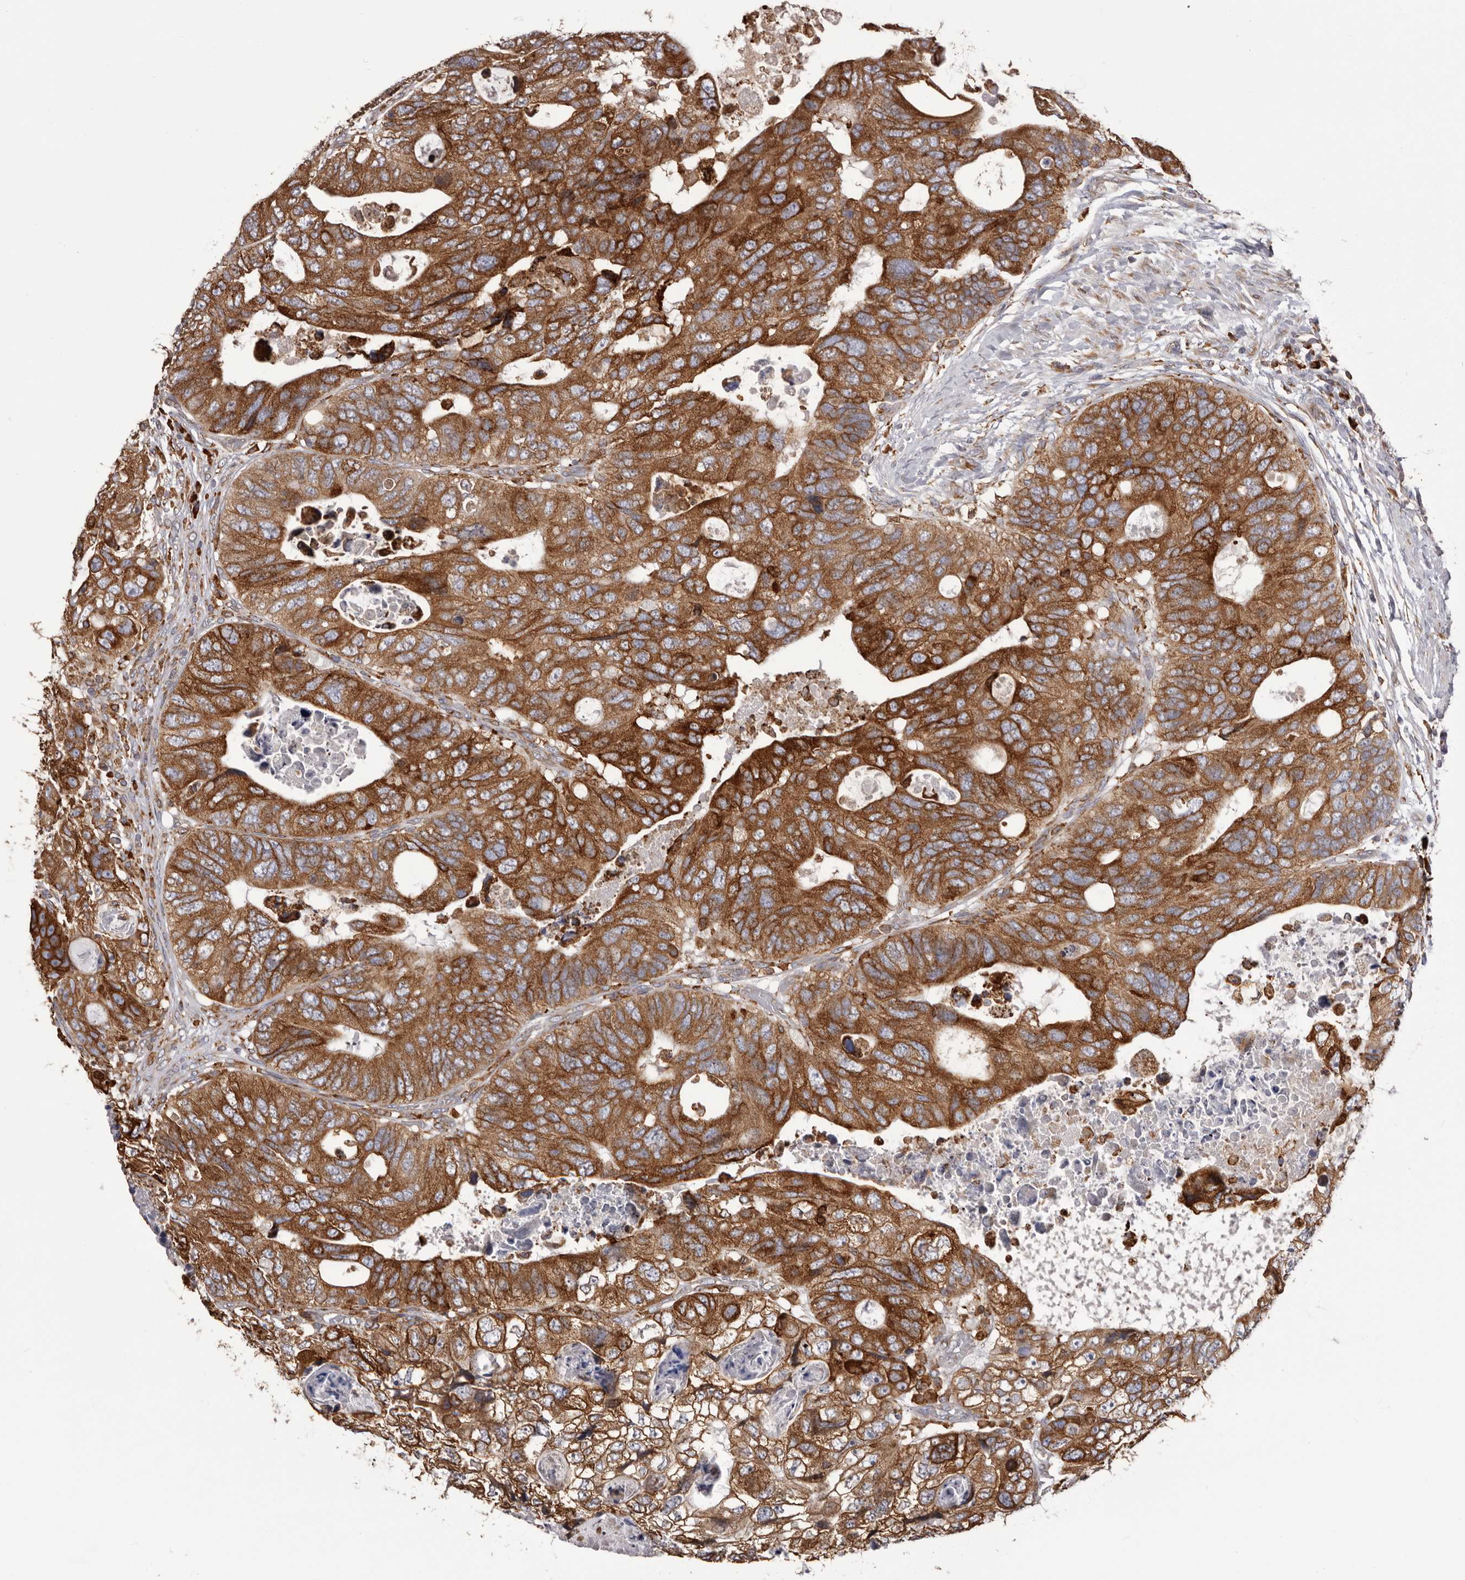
{"staining": {"intensity": "strong", "quantity": ">75%", "location": "cytoplasmic/membranous"}, "tissue": "colorectal cancer", "cell_type": "Tumor cells", "image_type": "cancer", "snomed": [{"axis": "morphology", "description": "Adenocarcinoma, NOS"}, {"axis": "topography", "description": "Rectum"}], "caption": "This image reveals adenocarcinoma (colorectal) stained with IHC to label a protein in brown. The cytoplasmic/membranous of tumor cells show strong positivity for the protein. Nuclei are counter-stained blue.", "gene": "QRSL1", "patient": {"sex": "male", "age": 59}}